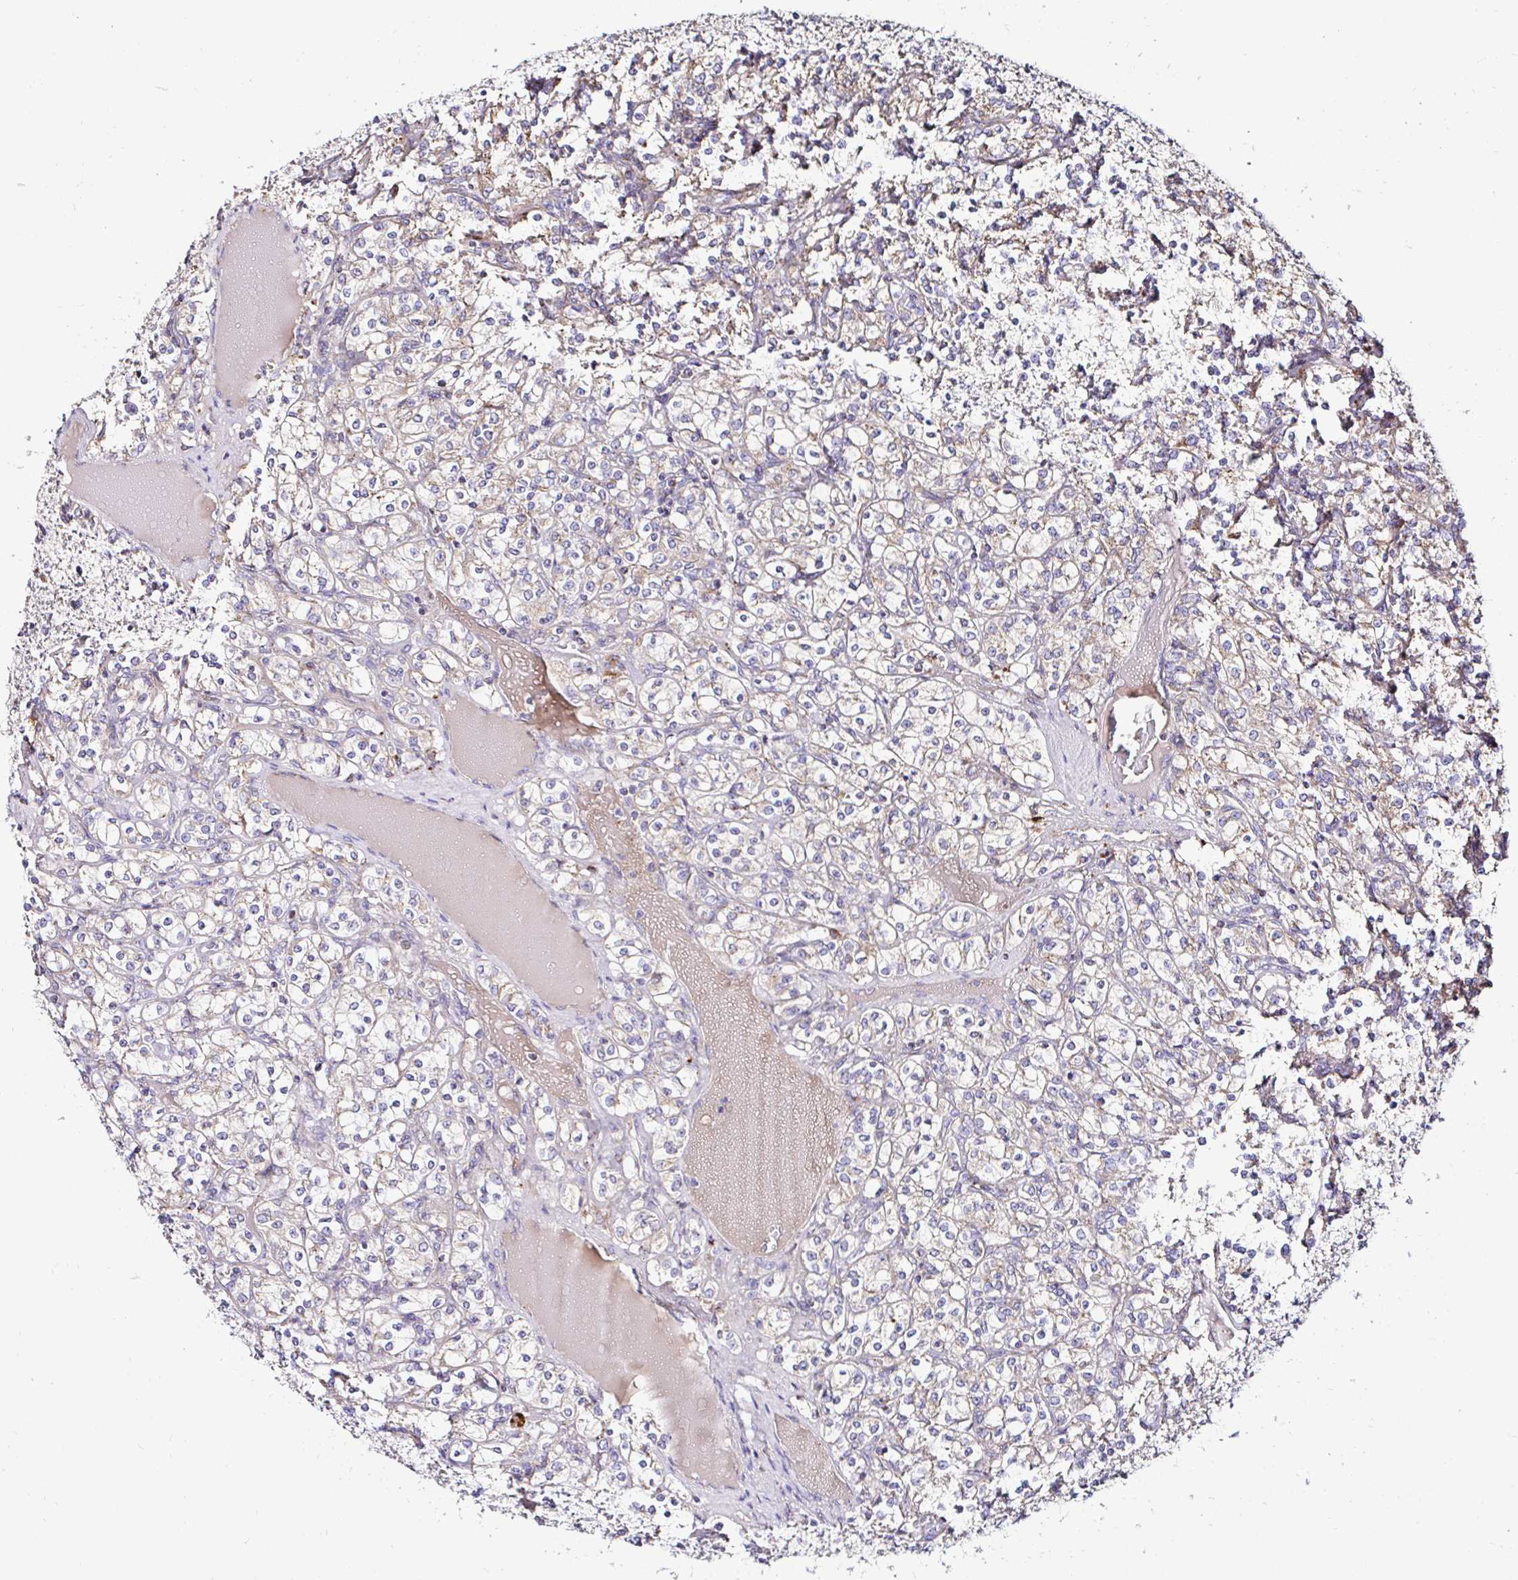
{"staining": {"intensity": "weak", "quantity": "25%-75%", "location": "cytoplasmic/membranous"}, "tissue": "renal cancer", "cell_type": "Tumor cells", "image_type": "cancer", "snomed": [{"axis": "morphology", "description": "Adenocarcinoma, NOS"}, {"axis": "topography", "description": "Kidney"}], "caption": "This photomicrograph reveals IHC staining of human renal cancer, with low weak cytoplasmic/membranous staining in approximately 25%-75% of tumor cells.", "gene": "GALNS", "patient": {"sex": "male", "age": 77}}